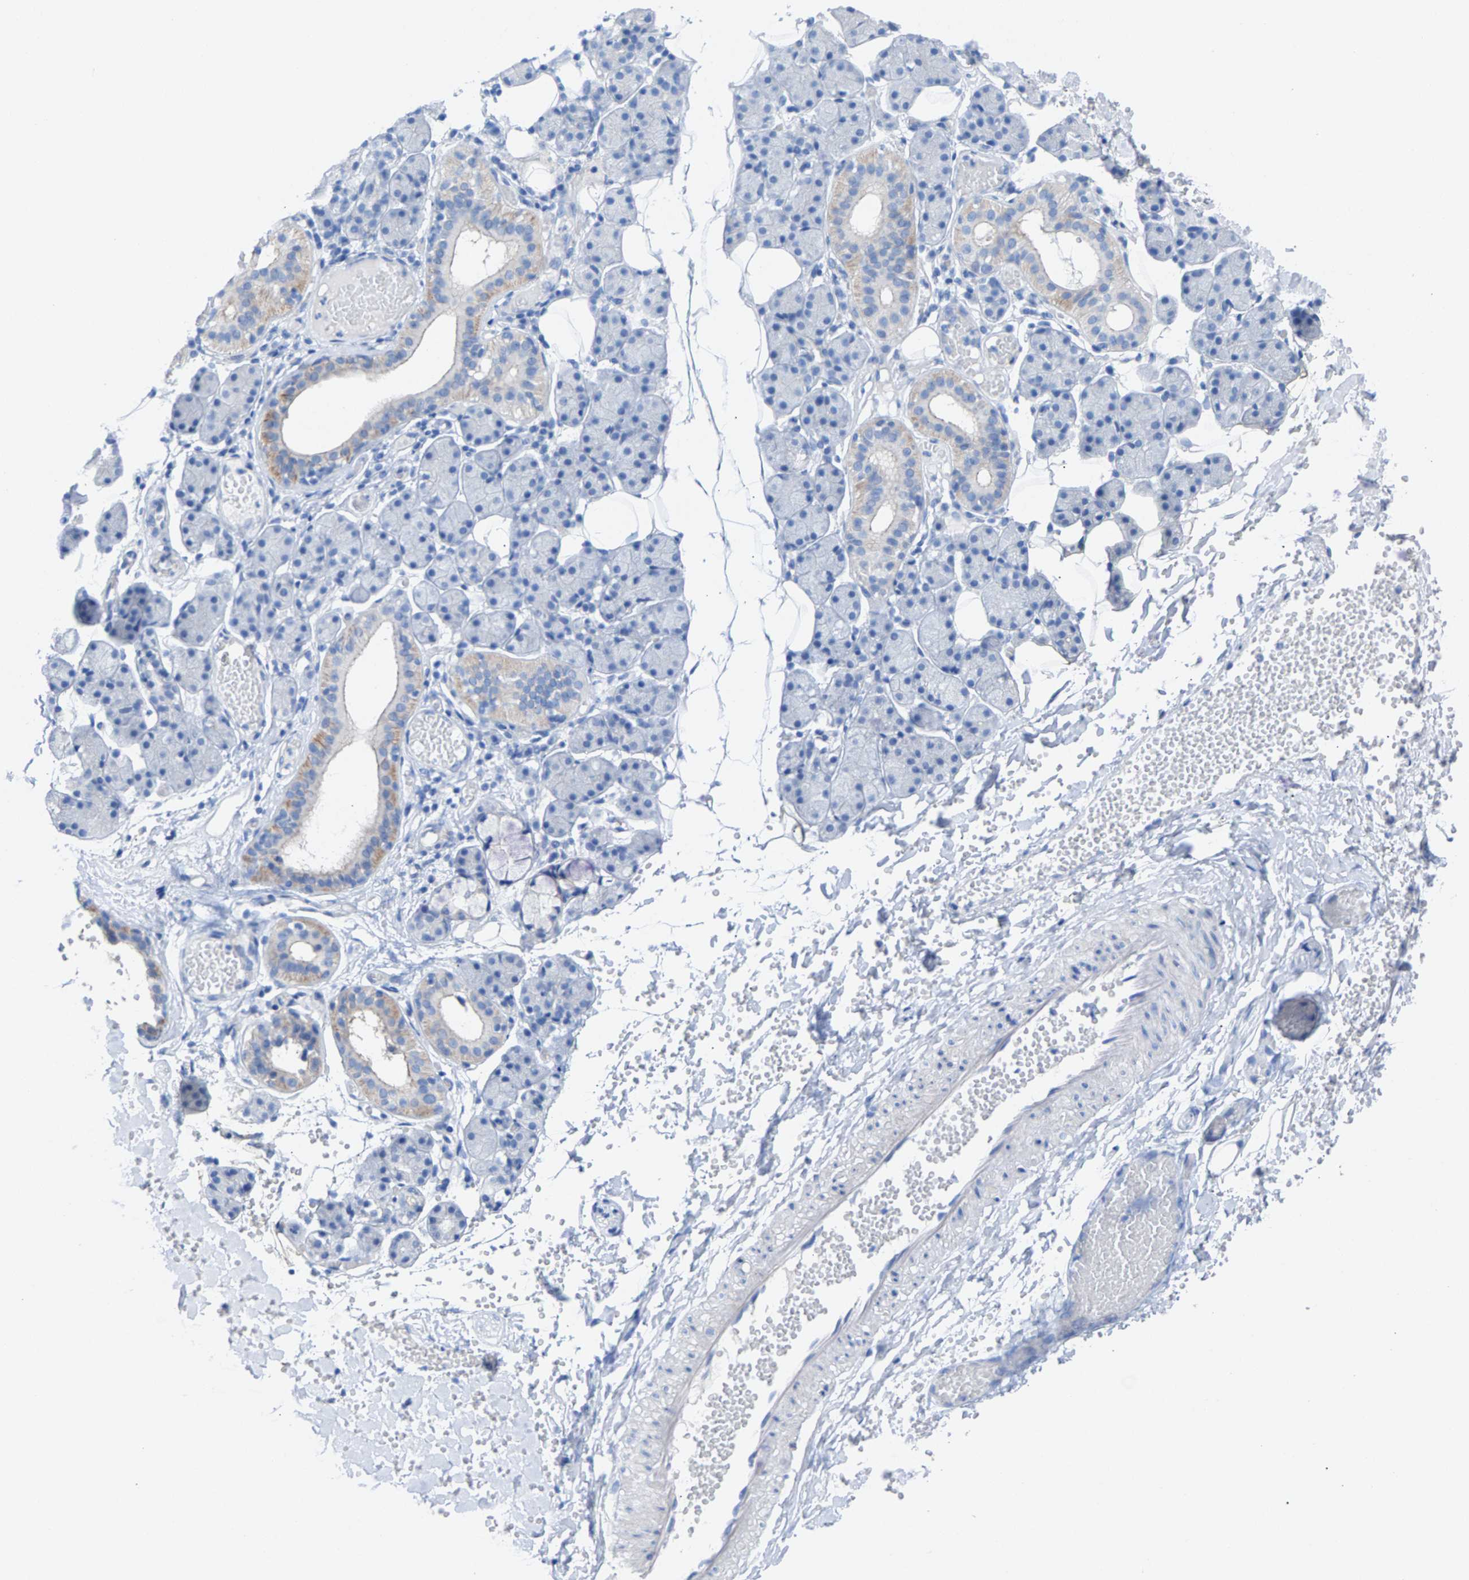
{"staining": {"intensity": "negative", "quantity": "none", "location": "none"}, "tissue": "salivary gland", "cell_type": "Glandular cells", "image_type": "normal", "snomed": [{"axis": "morphology", "description": "Normal tissue, NOS"}, {"axis": "topography", "description": "Salivary gland"}], "caption": "Immunohistochemistry of unremarkable human salivary gland shows no expression in glandular cells. (DAB (3,3'-diaminobenzidine) immunohistochemistry (IHC) visualized using brightfield microscopy, high magnification).", "gene": "CPA1", "patient": {"sex": "female", "age": 33}}